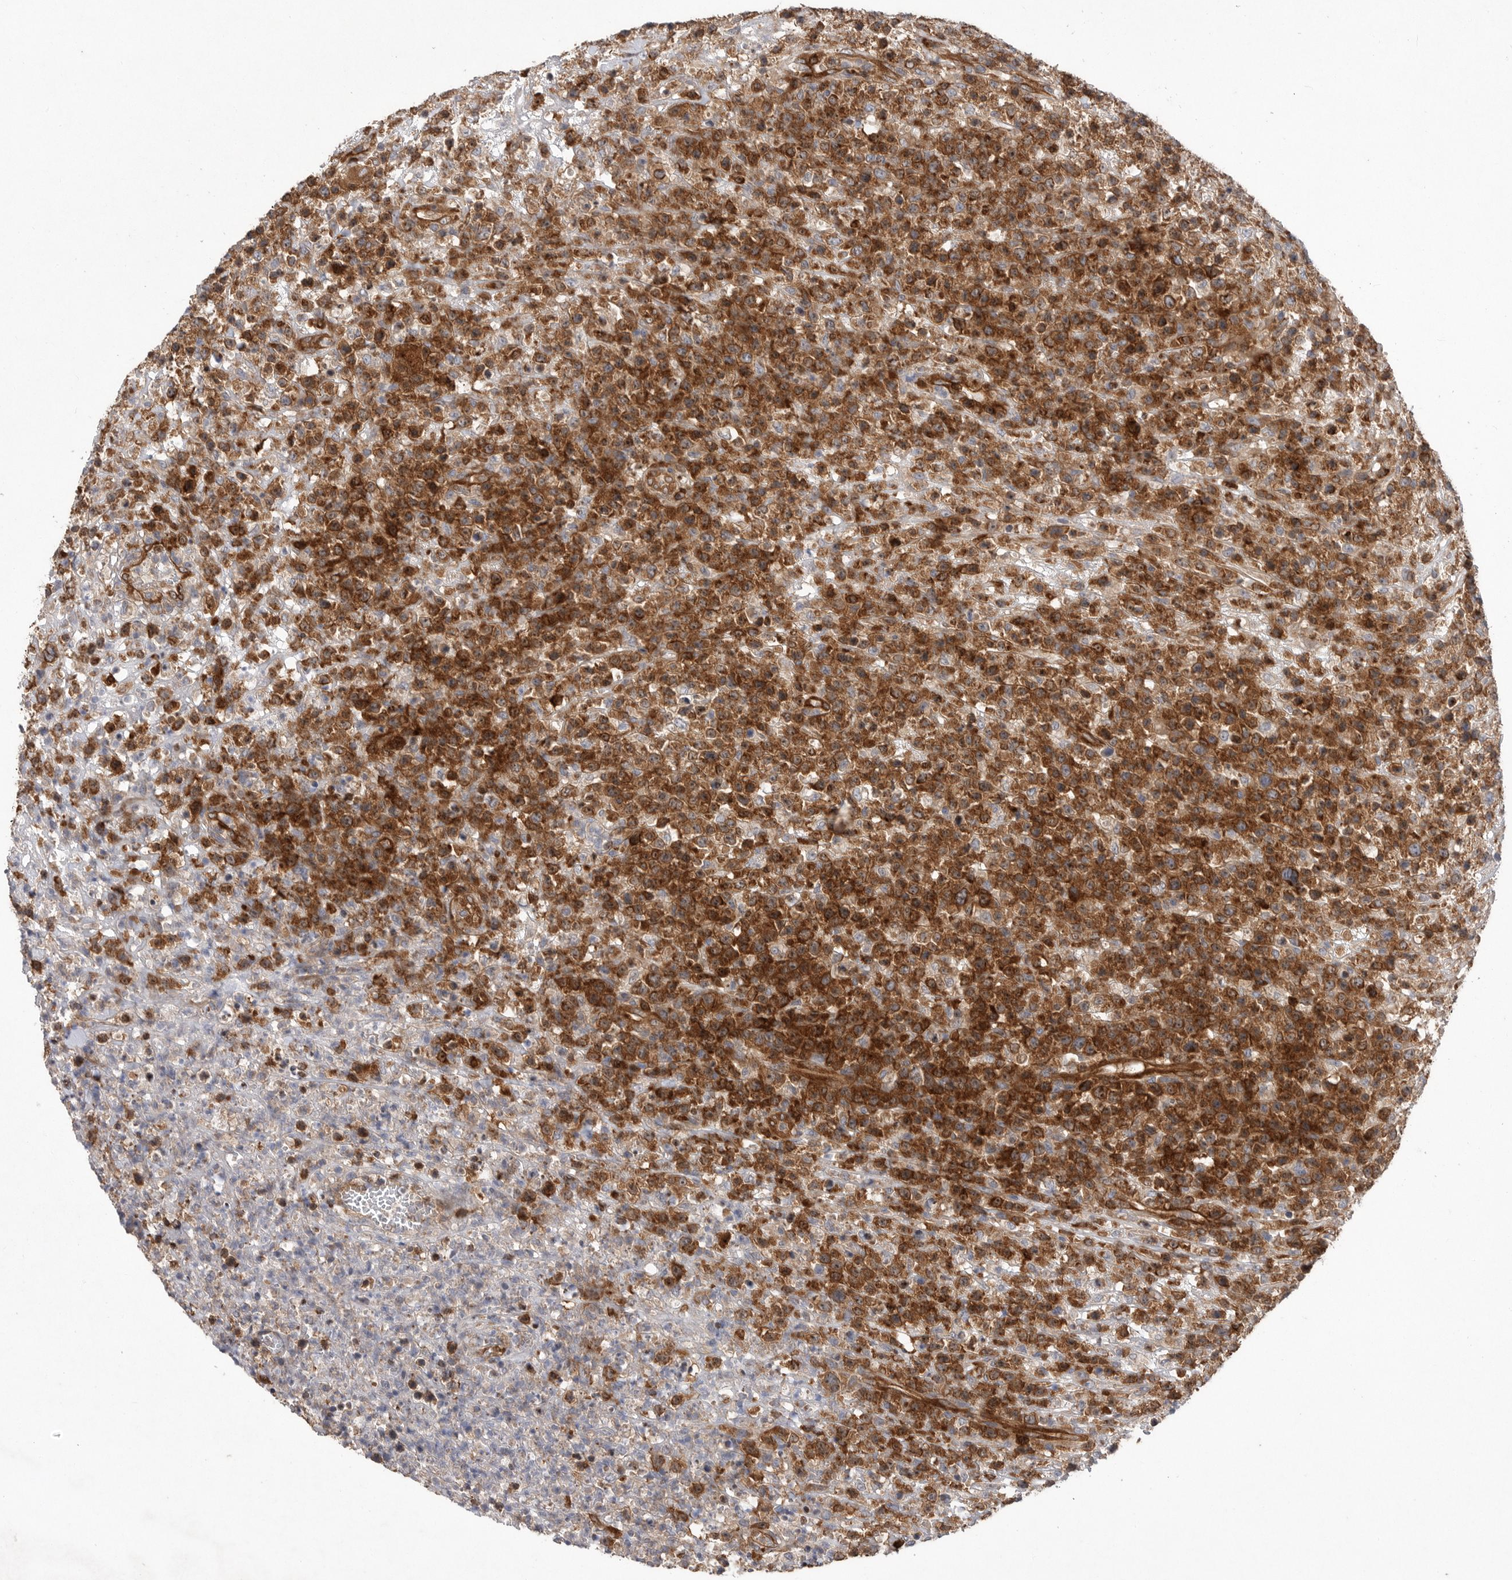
{"staining": {"intensity": "strong", "quantity": ">75%", "location": "cytoplasmic/membranous"}, "tissue": "lymphoma", "cell_type": "Tumor cells", "image_type": "cancer", "snomed": [{"axis": "morphology", "description": "Malignant lymphoma, non-Hodgkin's type, High grade"}, {"axis": "topography", "description": "Colon"}], "caption": "Immunohistochemical staining of human lymphoma demonstrates high levels of strong cytoplasmic/membranous expression in about >75% of tumor cells. (DAB IHC with brightfield microscopy, high magnification).", "gene": "PRKCH", "patient": {"sex": "female", "age": 53}}